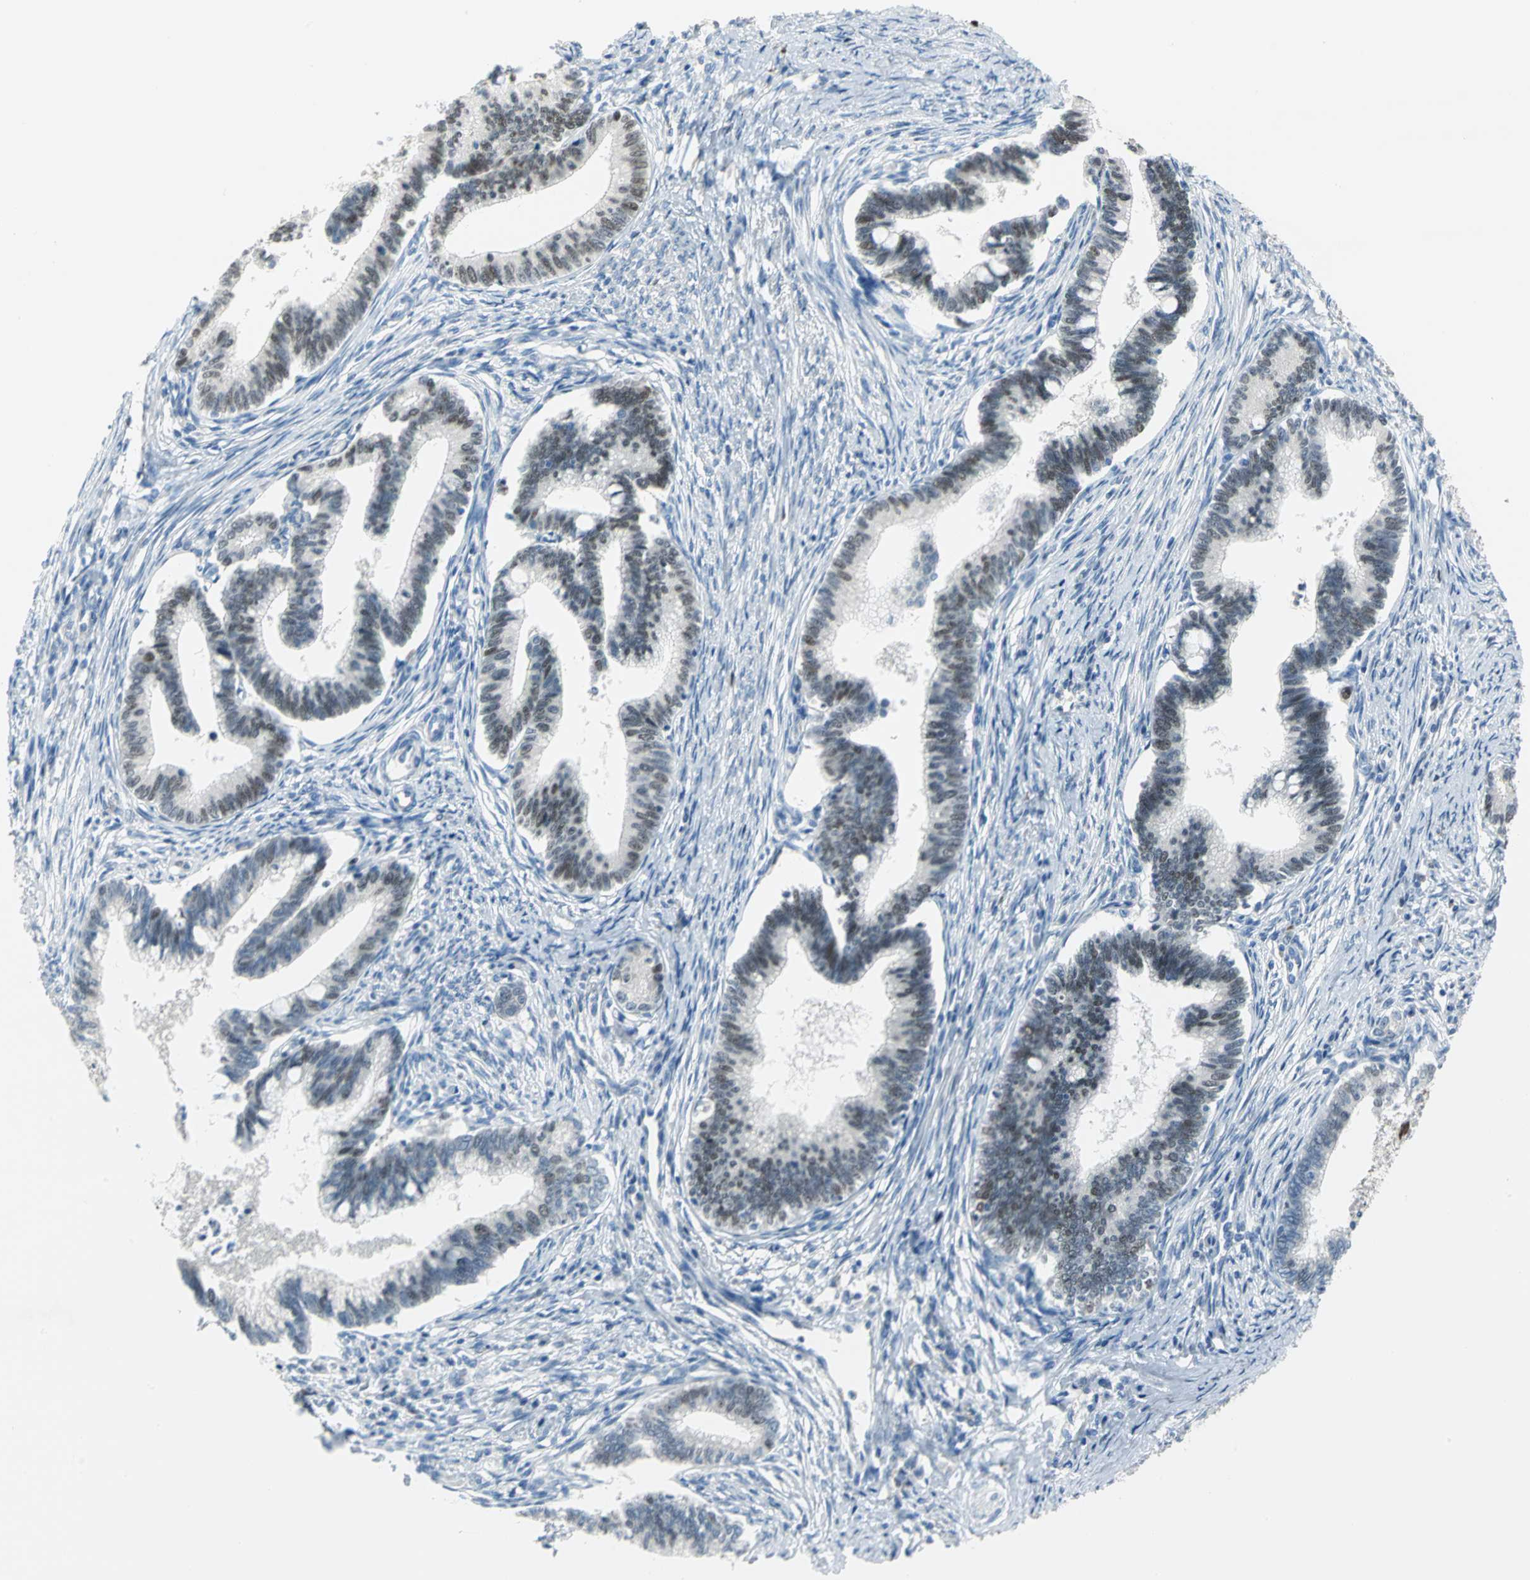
{"staining": {"intensity": "moderate", "quantity": ">75%", "location": "nuclear"}, "tissue": "cervical cancer", "cell_type": "Tumor cells", "image_type": "cancer", "snomed": [{"axis": "morphology", "description": "Adenocarcinoma, NOS"}, {"axis": "topography", "description": "Cervix"}], "caption": "Immunohistochemistry (IHC) (DAB) staining of human cervical cancer (adenocarcinoma) displays moderate nuclear protein expression in approximately >75% of tumor cells. Using DAB (3,3'-diaminobenzidine) (brown) and hematoxylin (blue) stains, captured at high magnification using brightfield microscopy.", "gene": "MCM4", "patient": {"sex": "female", "age": 36}}